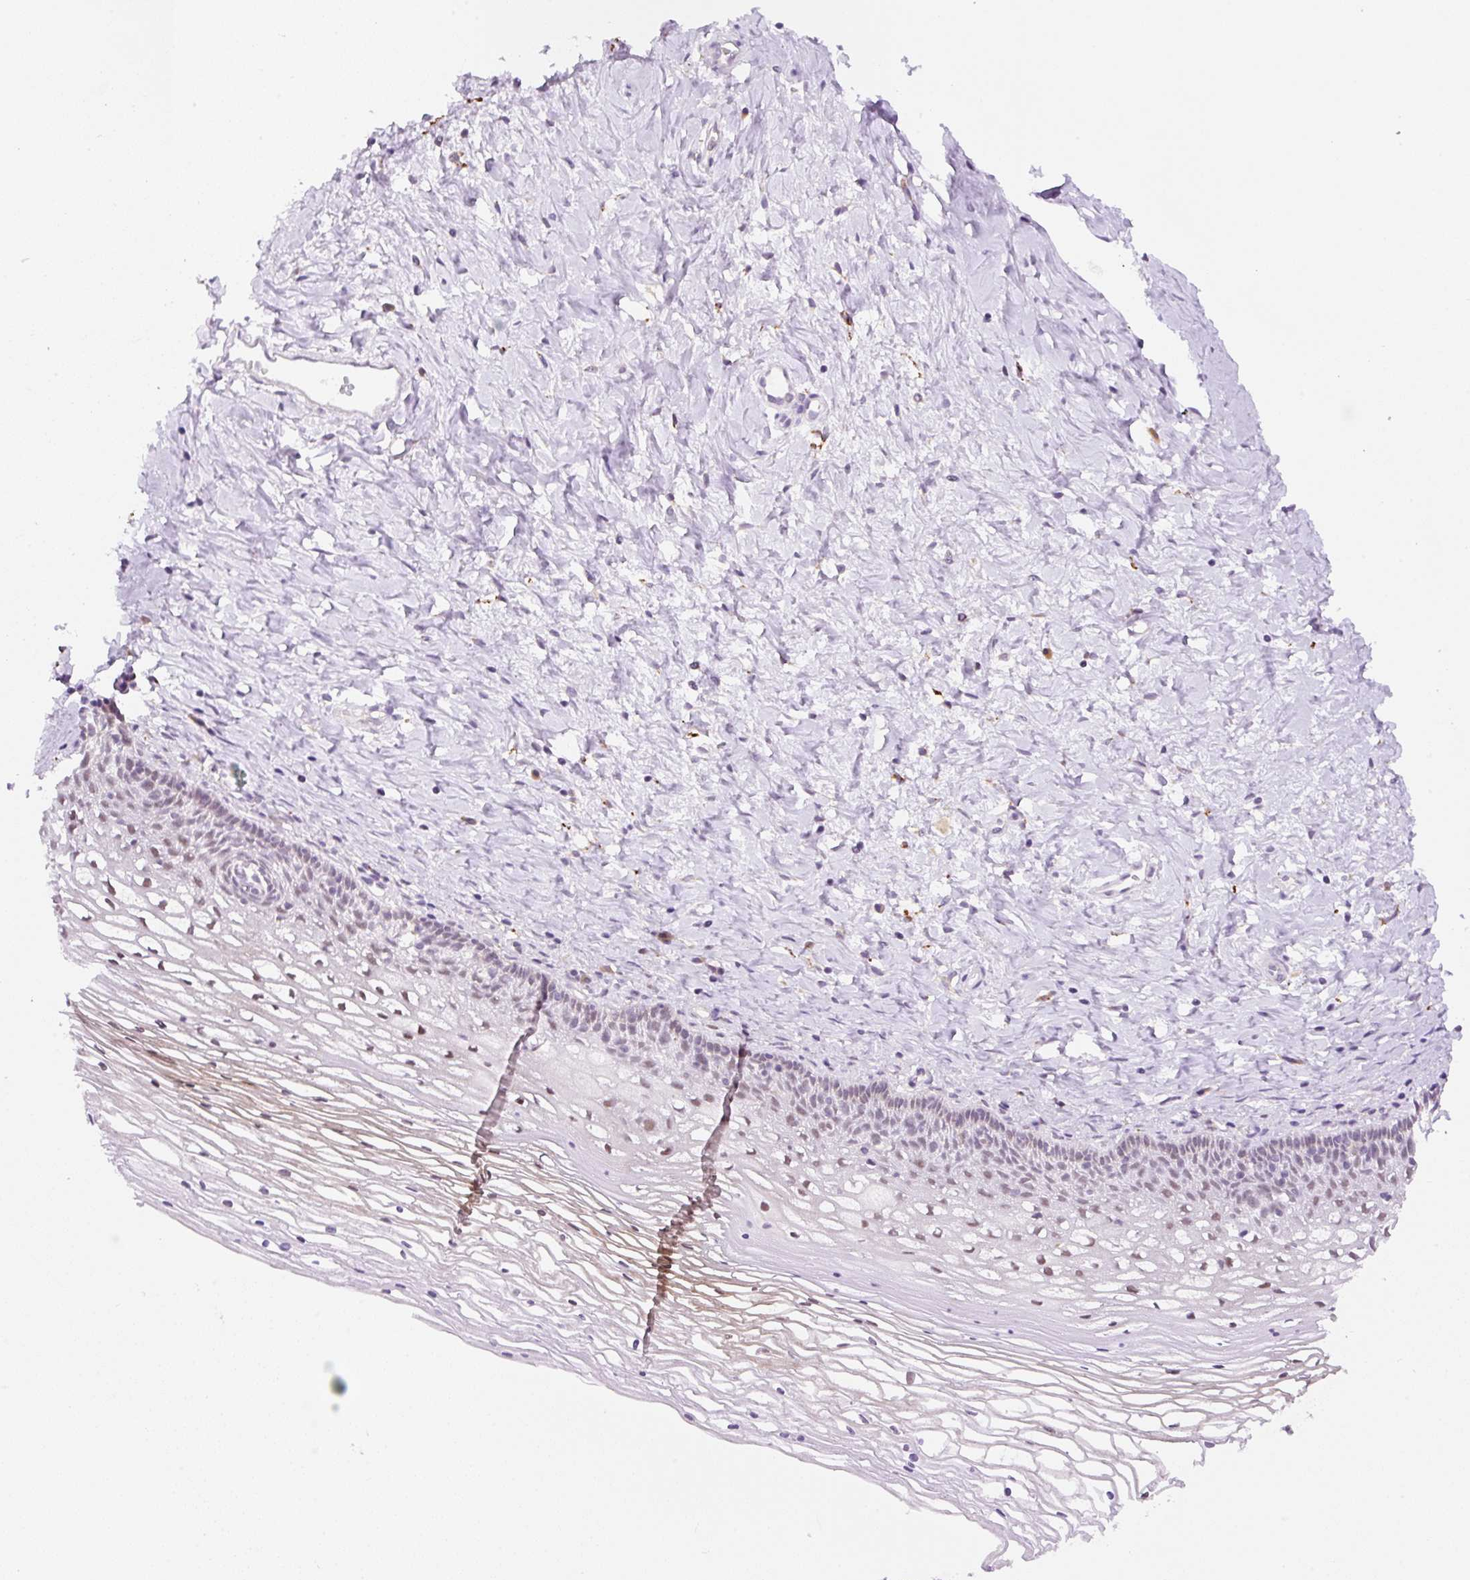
{"staining": {"intensity": "moderate", "quantity": "25%-75%", "location": "cytoplasmic/membranous"}, "tissue": "cervix", "cell_type": "Glandular cells", "image_type": "normal", "snomed": [{"axis": "morphology", "description": "Normal tissue, NOS"}, {"axis": "topography", "description": "Cervix"}], "caption": "About 25%-75% of glandular cells in normal human cervix exhibit moderate cytoplasmic/membranous protein positivity as visualized by brown immunohistochemical staining.", "gene": "CEBPZOS", "patient": {"sex": "female", "age": 36}}